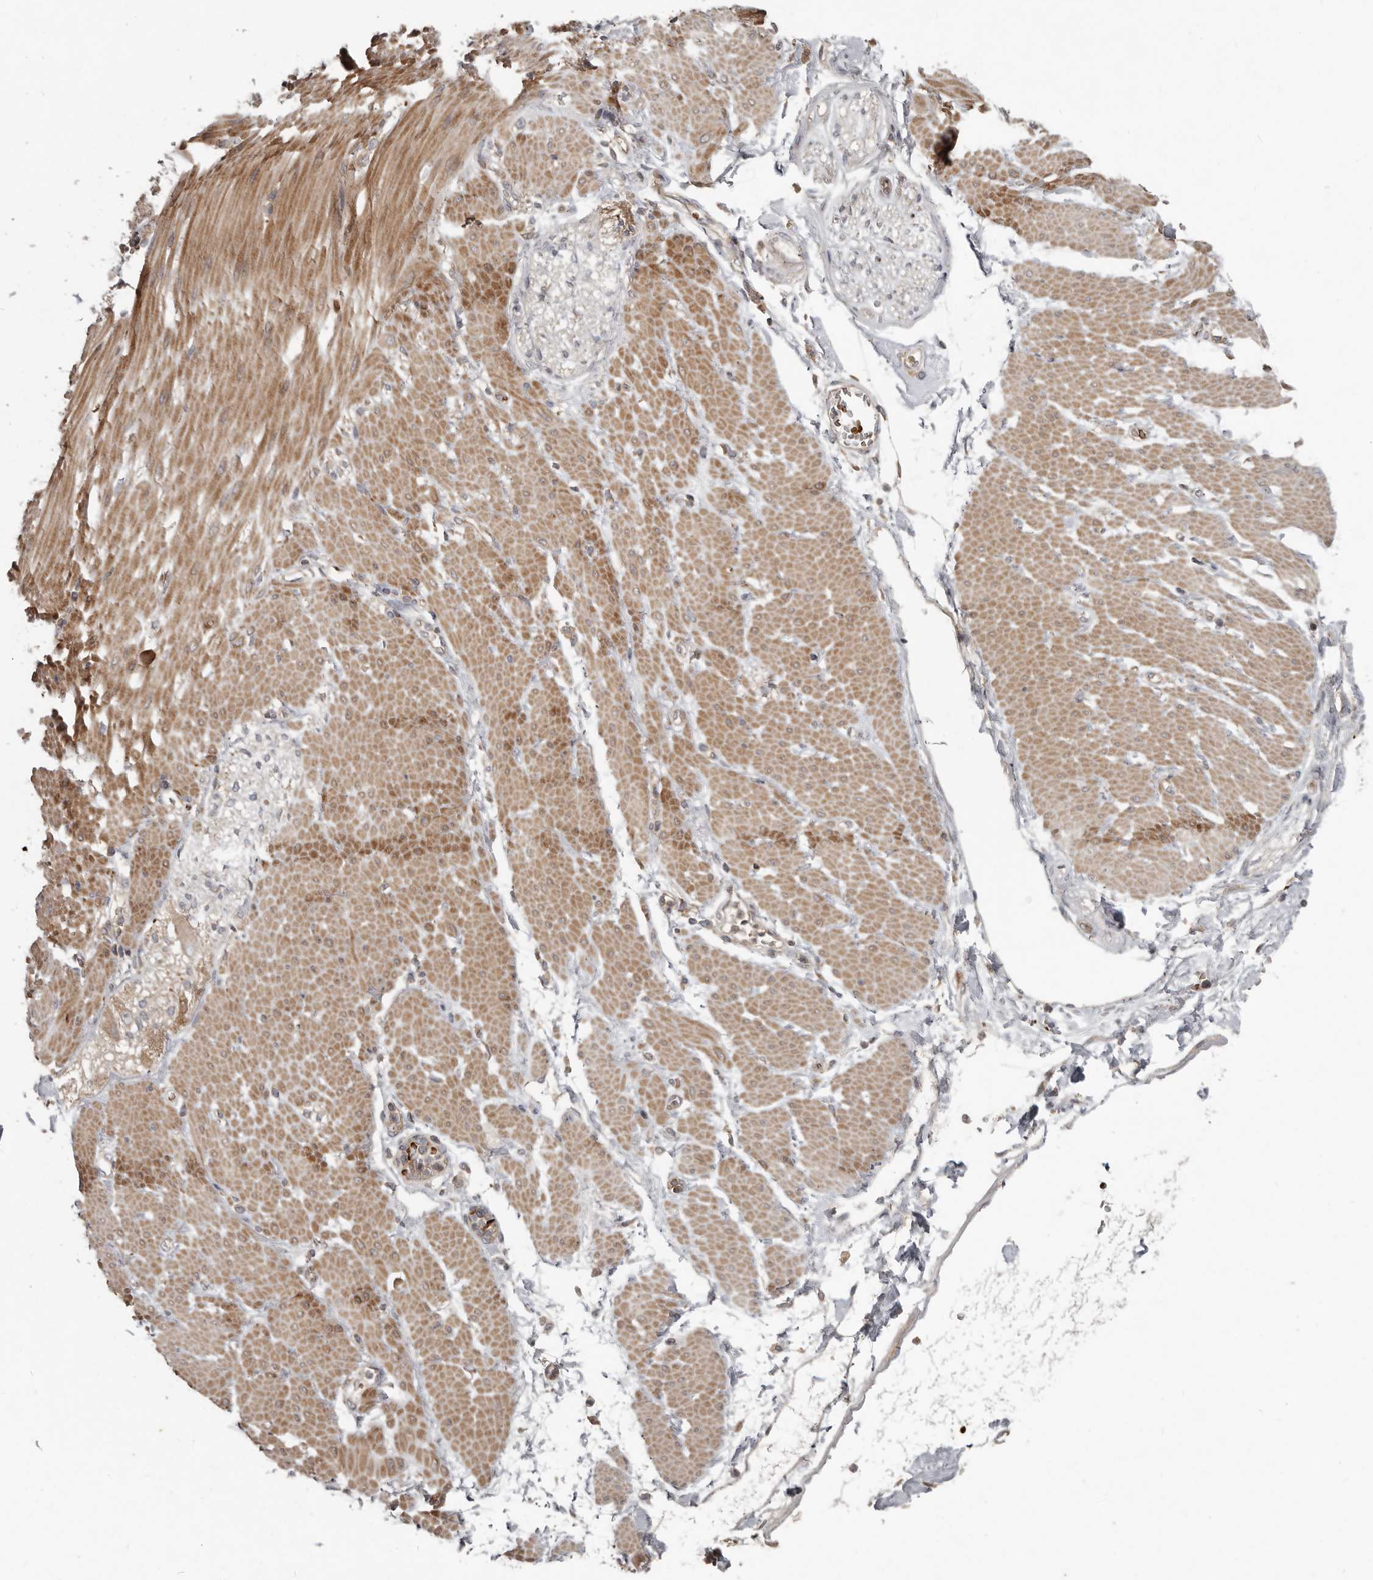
{"staining": {"intensity": "moderate", "quantity": "<25%", "location": "cytoplasmic/membranous"}, "tissue": "adipose tissue", "cell_type": "Adipocytes", "image_type": "normal", "snomed": [{"axis": "morphology", "description": "Normal tissue, NOS"}, {"axis": "morphology", "description": "Adenocarcinoma, NOS"}, {"axis": "topography", "description": "Duodenum"}, {"axis": "topography", "description": "Peripheral nerve tissue"}], "caption": "Immunohistochemistry of benign human adipose tissue exhibits low levels of moderate cytoplasmic/membranous positivity in about <25% of adipocytes.", "gene": "FBXO31", "patient": {"sex": "female", "age": 60}}